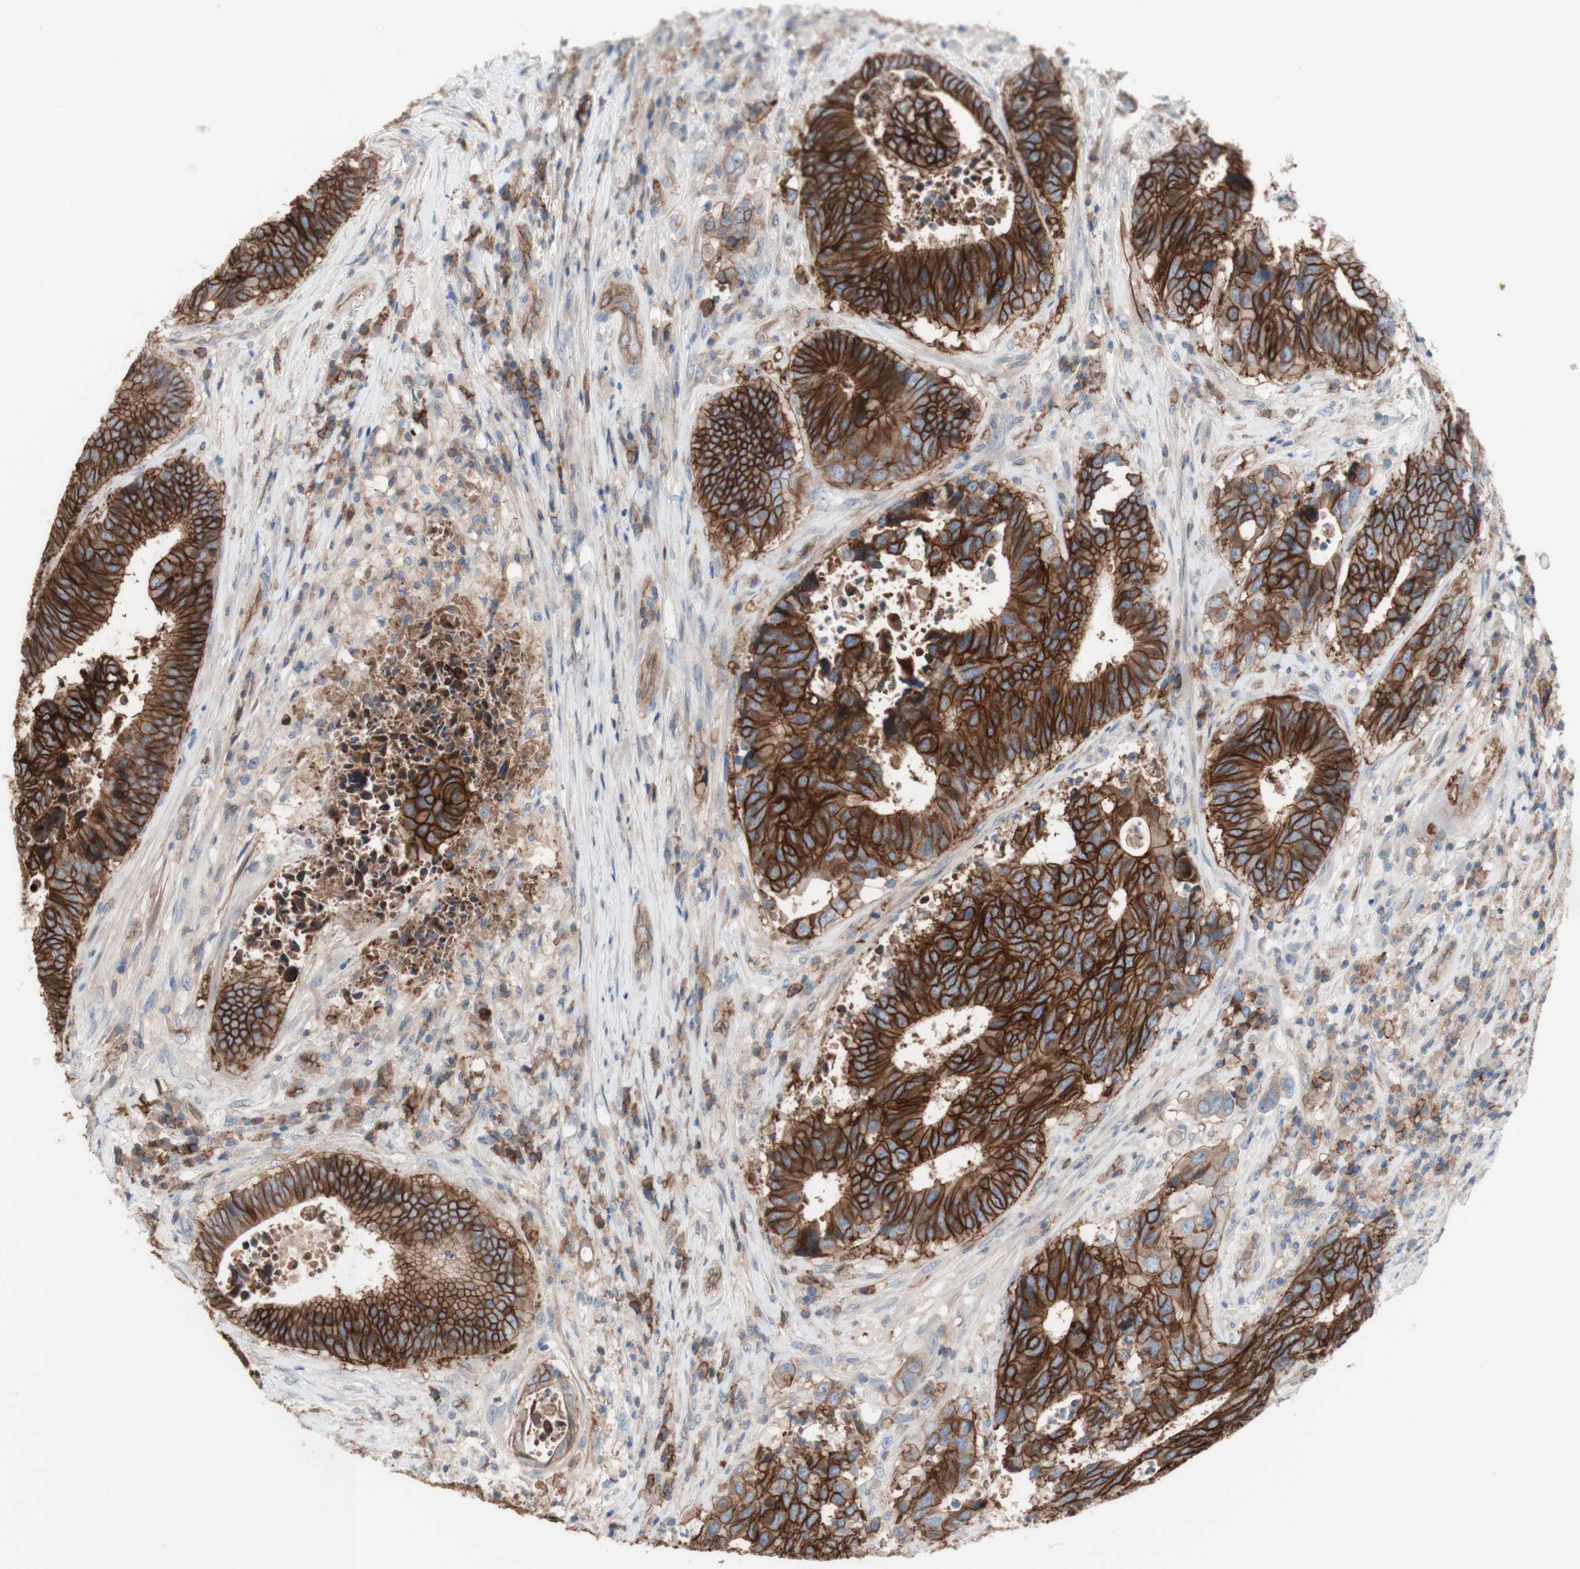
{"staining": {"intensity": "strong", "quantity": ">75%", "location": "cytoplasmic/membranous"}, "tissue": "colorectal cancer", "cell_type": "Tumor cells", "image_type": "cancer", "snomed": [{"axis": "morphology", "description": "Adenocarcinoma, NOS"}, {"axis": "topography", "description": "Rectum"}], "caption": "The immunohistochemical stain shows strong cytoplasmic/membranous expression in tumor cells of colorectal adenocarcinoma tissue. Nuclei are stained in blue.", "gene": "CD46", "patient": {"sex": "male", "age": 72}}